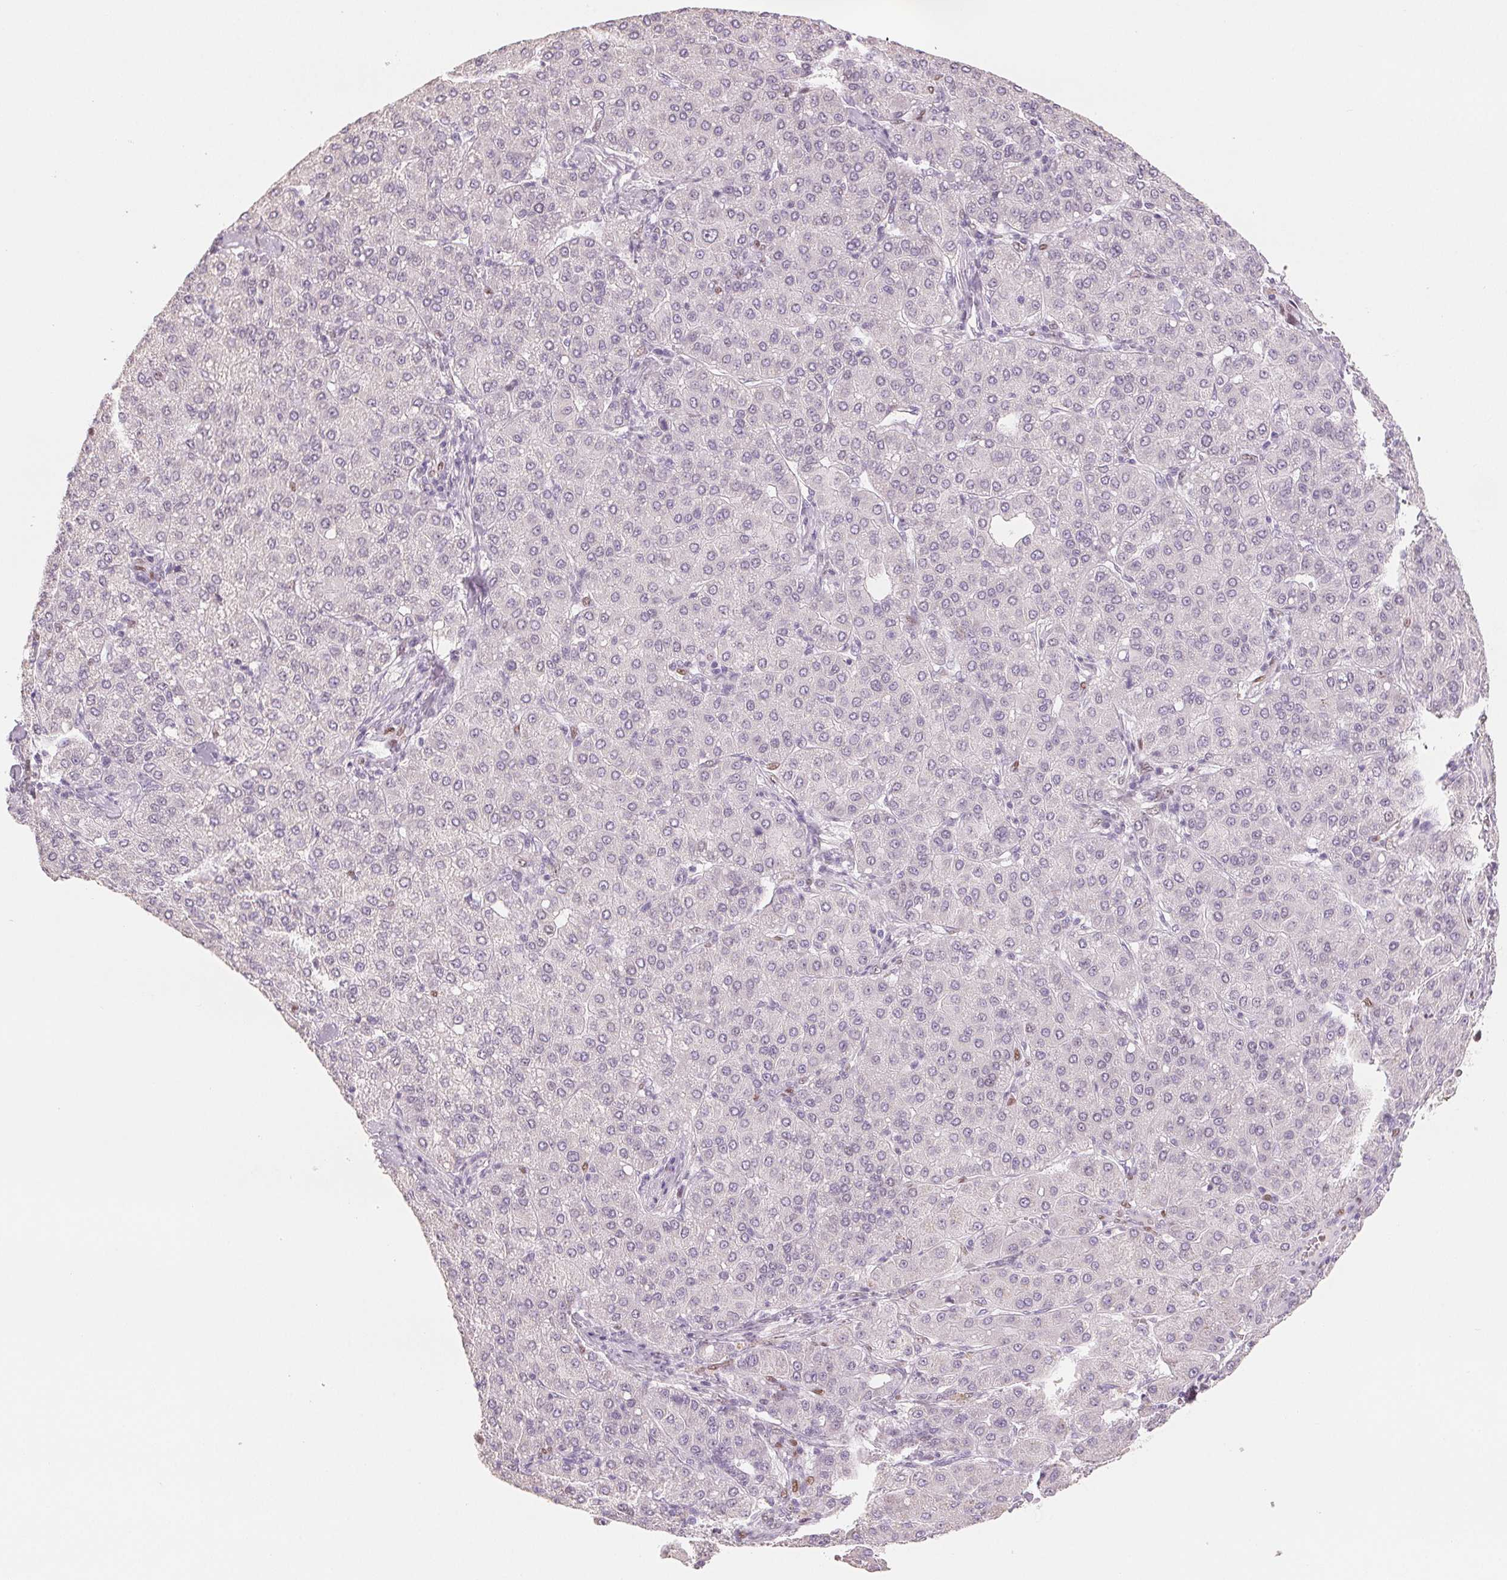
{"staining": {"intensity": "negative", "quantity": "none", "location": "none"}, "tissue": "liver cancer", "cell_type": "Tumor cells", "image_type": "cancer", "snomed": [{"axis": "morphology", "description": "Carcinoma, Hepatocellular, NOS"}, {"axis": "topography", "description": "Liver"}], "caption": "Immunohistochemical staining of liver cancer (hepatocellular carcinoma) displays no significant expression in tumor cells.", "gene": "SMARCD3", "patient": {"sex": "male", "age": 65}}